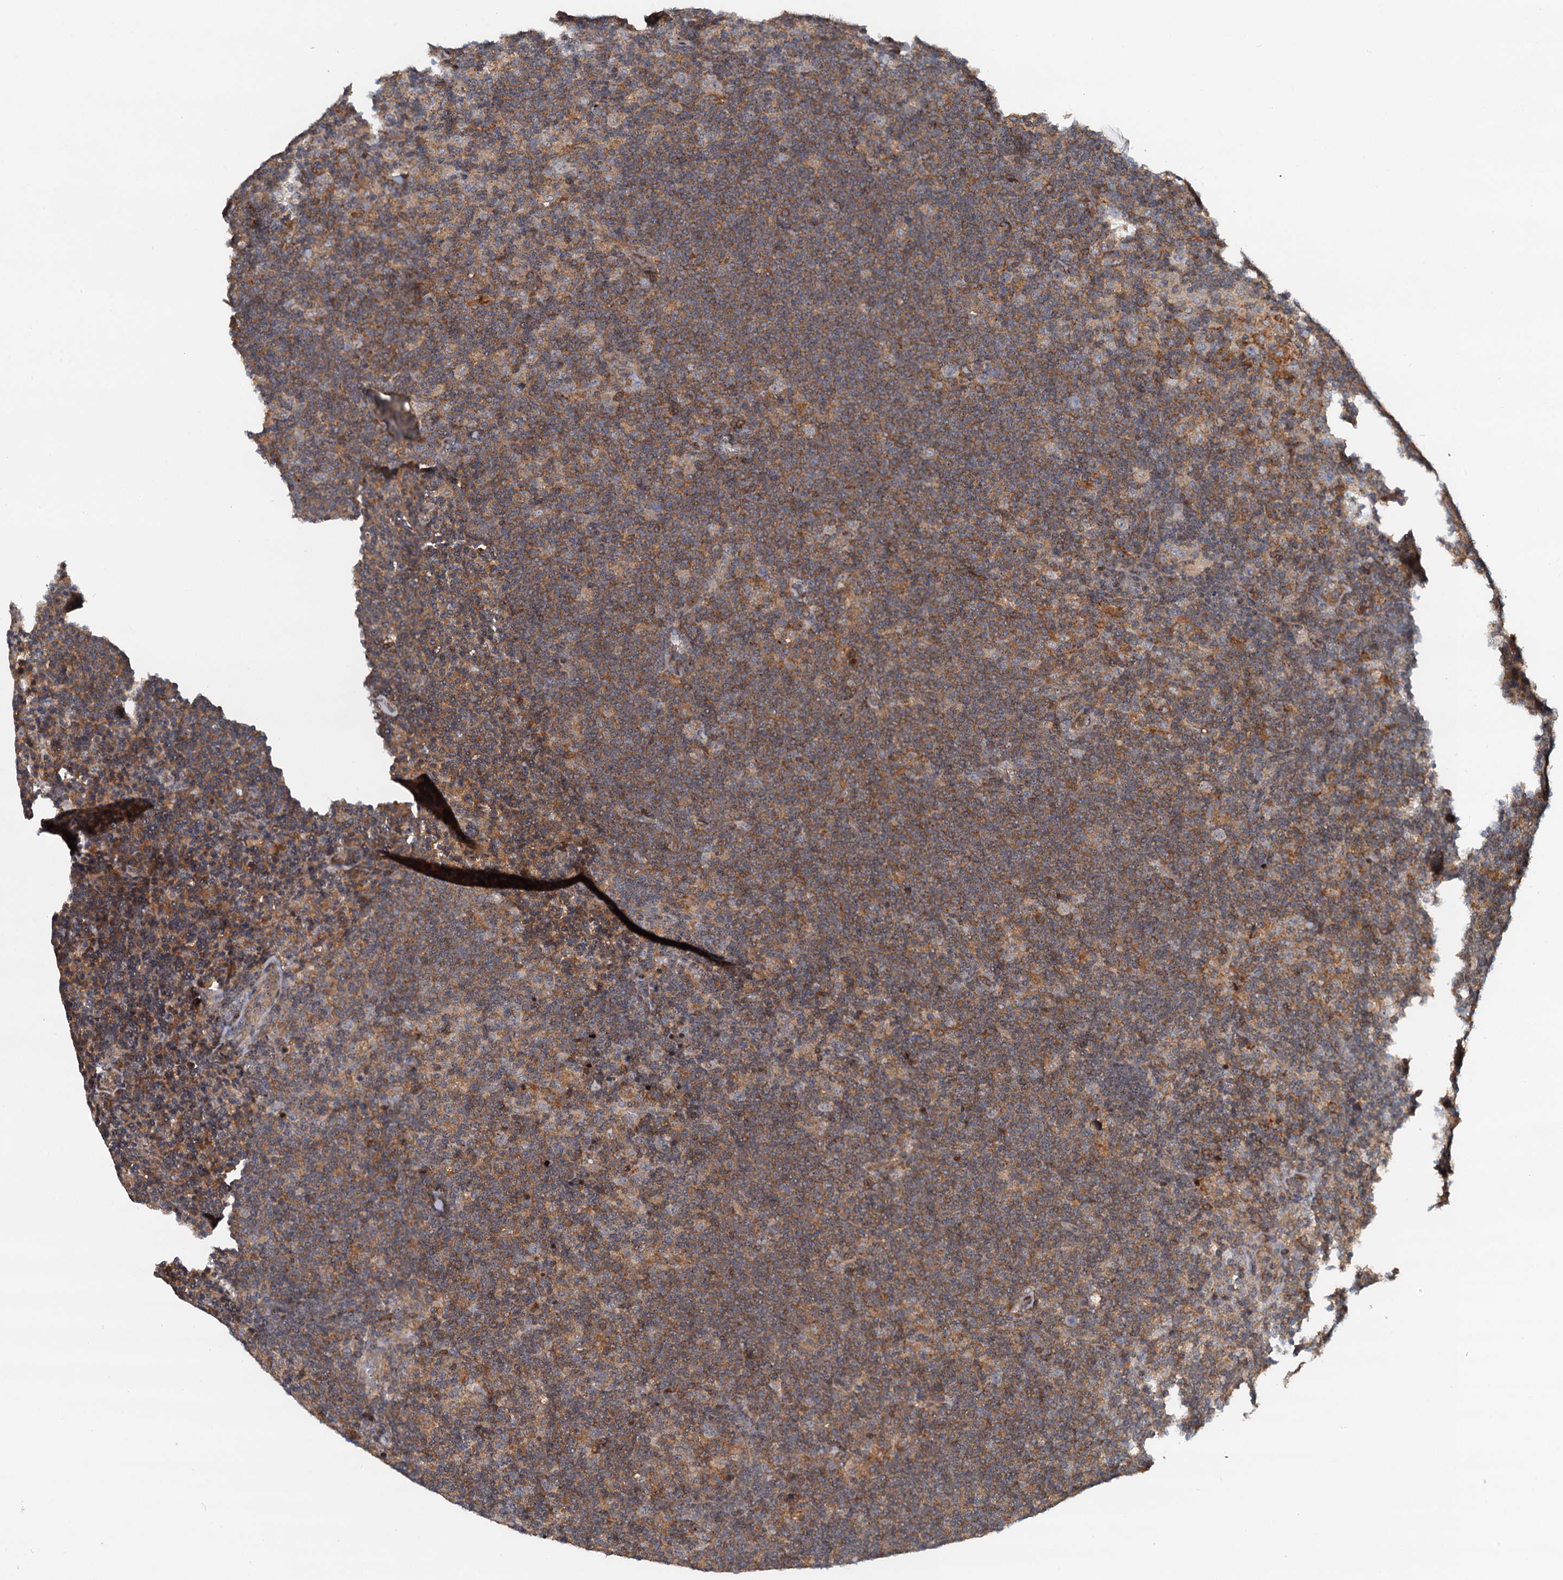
{"staining": {"intensity": "negative", "quantity": "none", "location": "none"}, "tissue": "lymphoma", "cell_type": "Tumor cells", "image_type": "cancer", "snomed": [{"axis": "morphology", "description": "Hodgkin's disease, NOS"}, {"axis": "topography", "description": "Lymph node"}], "caption": "Hodgkin's disease stained for a protein using immunohistochemistry exhibits no positivity tumor cells.", "gene": "TOLLIP", "patient": {"sex": "female", "age": 57}}